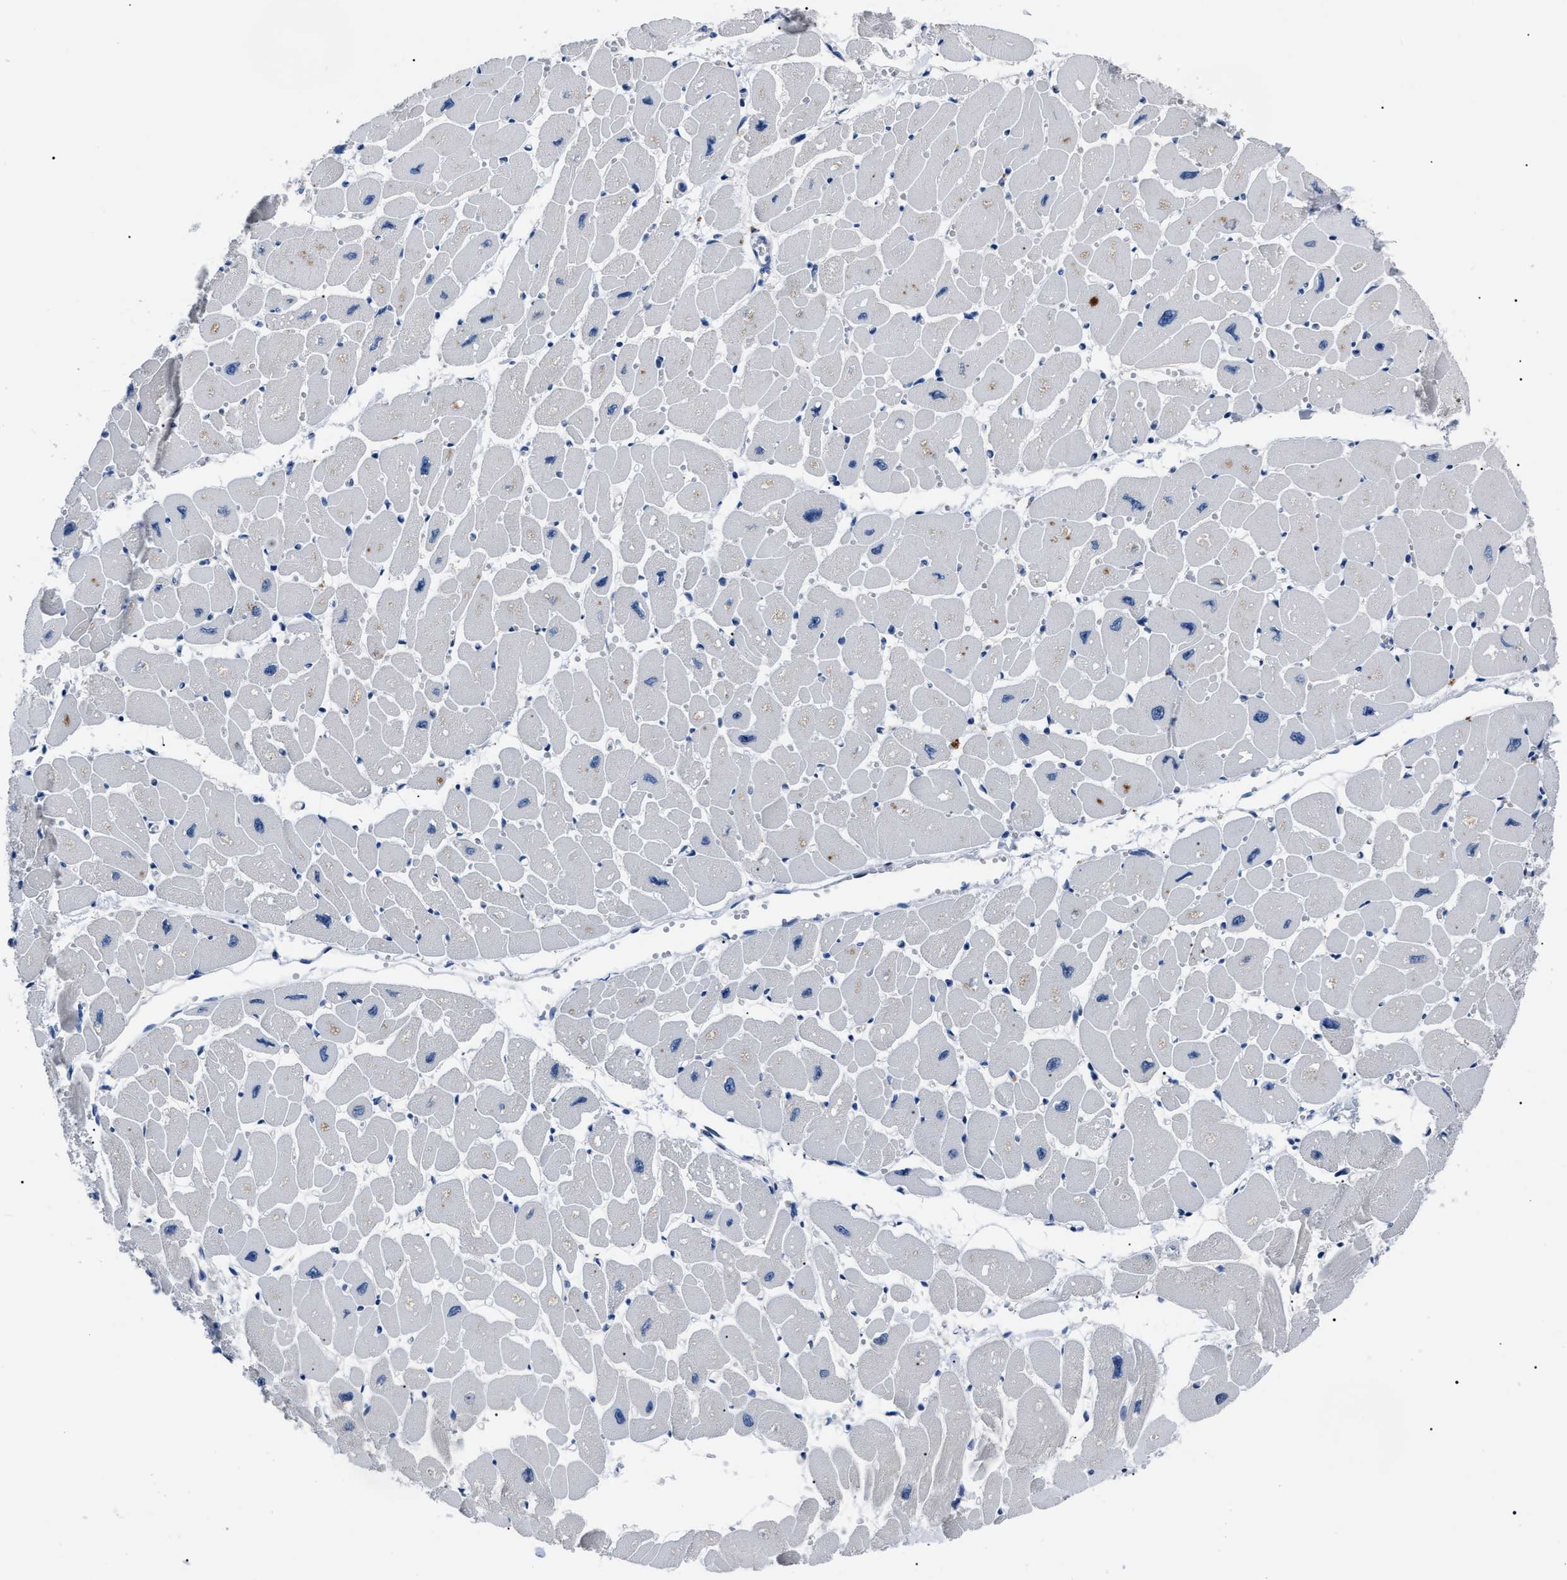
{"staining": {"intensity": "moderate", "quantity": "<25%", "location": "cytoplasmic/membranous"}, "tissue": "heart muscle", "cell_type": "Cardiomyocytes", "image_type": "normal", "snomed": [{"axis": "morphology", "description": "Normal tissue, NOS"}, {"axis": "topography", "description": "Heart"}], "caption": "Protein expression analysis of unremarkable human heart muscle reveals moderate cytoplasmic/membranous positivity in about <25% of cardiomyocytes. The staining is performed using DAB brown chromogen to label protein expression. The nuclei are counter-stained blue using hematoxylin.", "gene": "LRWD1", "patient": {"sex": "female", "age": 54}}